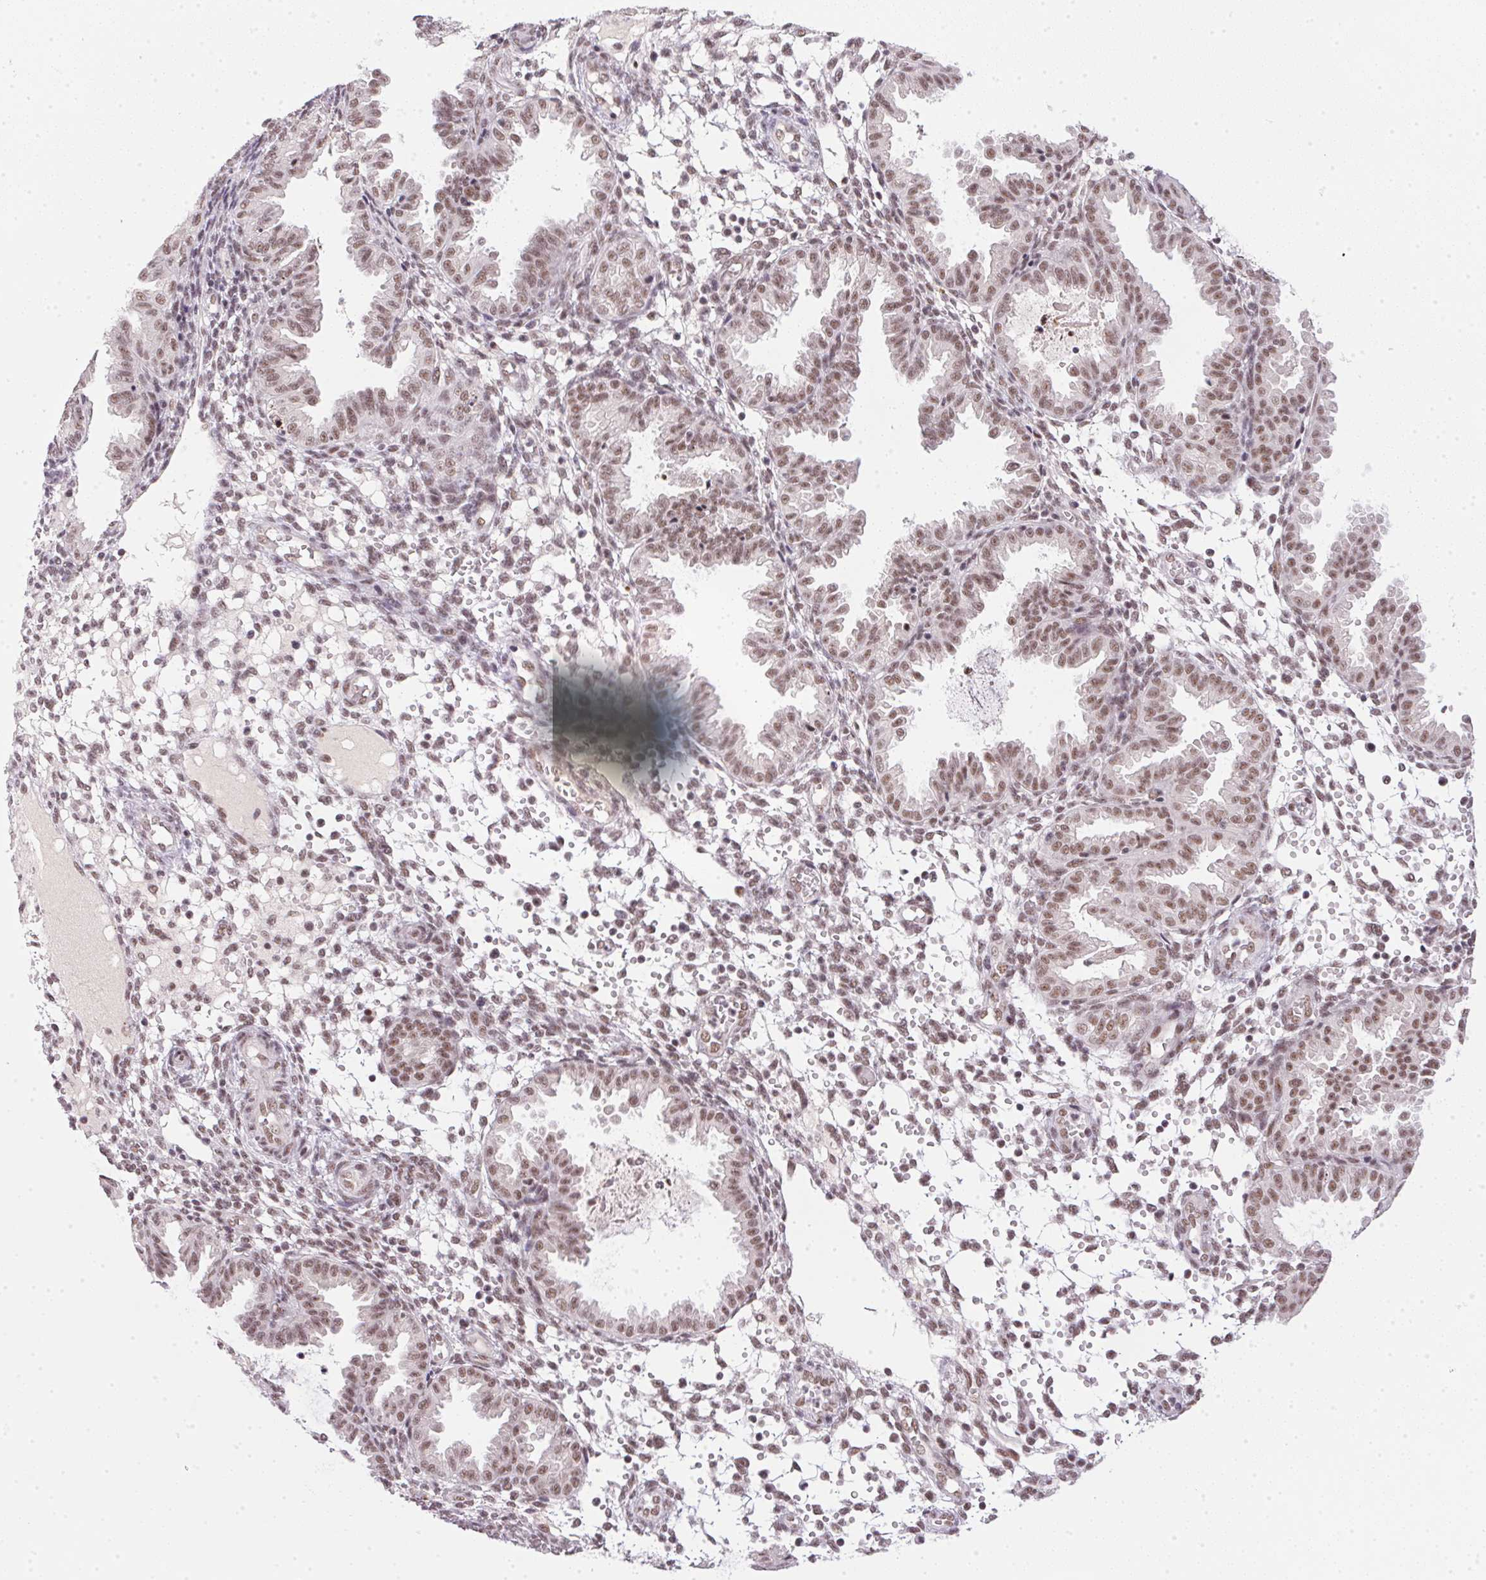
{"staining": {"intensity": "weak", "quantity": "25%-75%", "location": "nuclear"}, "tissue": "endometrium", "cell_type": "Cells in endometrial stroma", "image_type": "normal", "snomed": [{"axis": "morphology", "description": "Normal tissue, NOS"}, {"axis": "topography", "description": "Endometrium"}], "caption": "Normal endometrium was stained to show a protein in brown. There is low levels of weak nuclear expression in about 25%-75% of cells in endometrial stroma. (brown staining indicates protein expression, while blue staining denotes nuclei).", "gene": "SRSF7", "patient": {"sex": "female", "age": 33}}